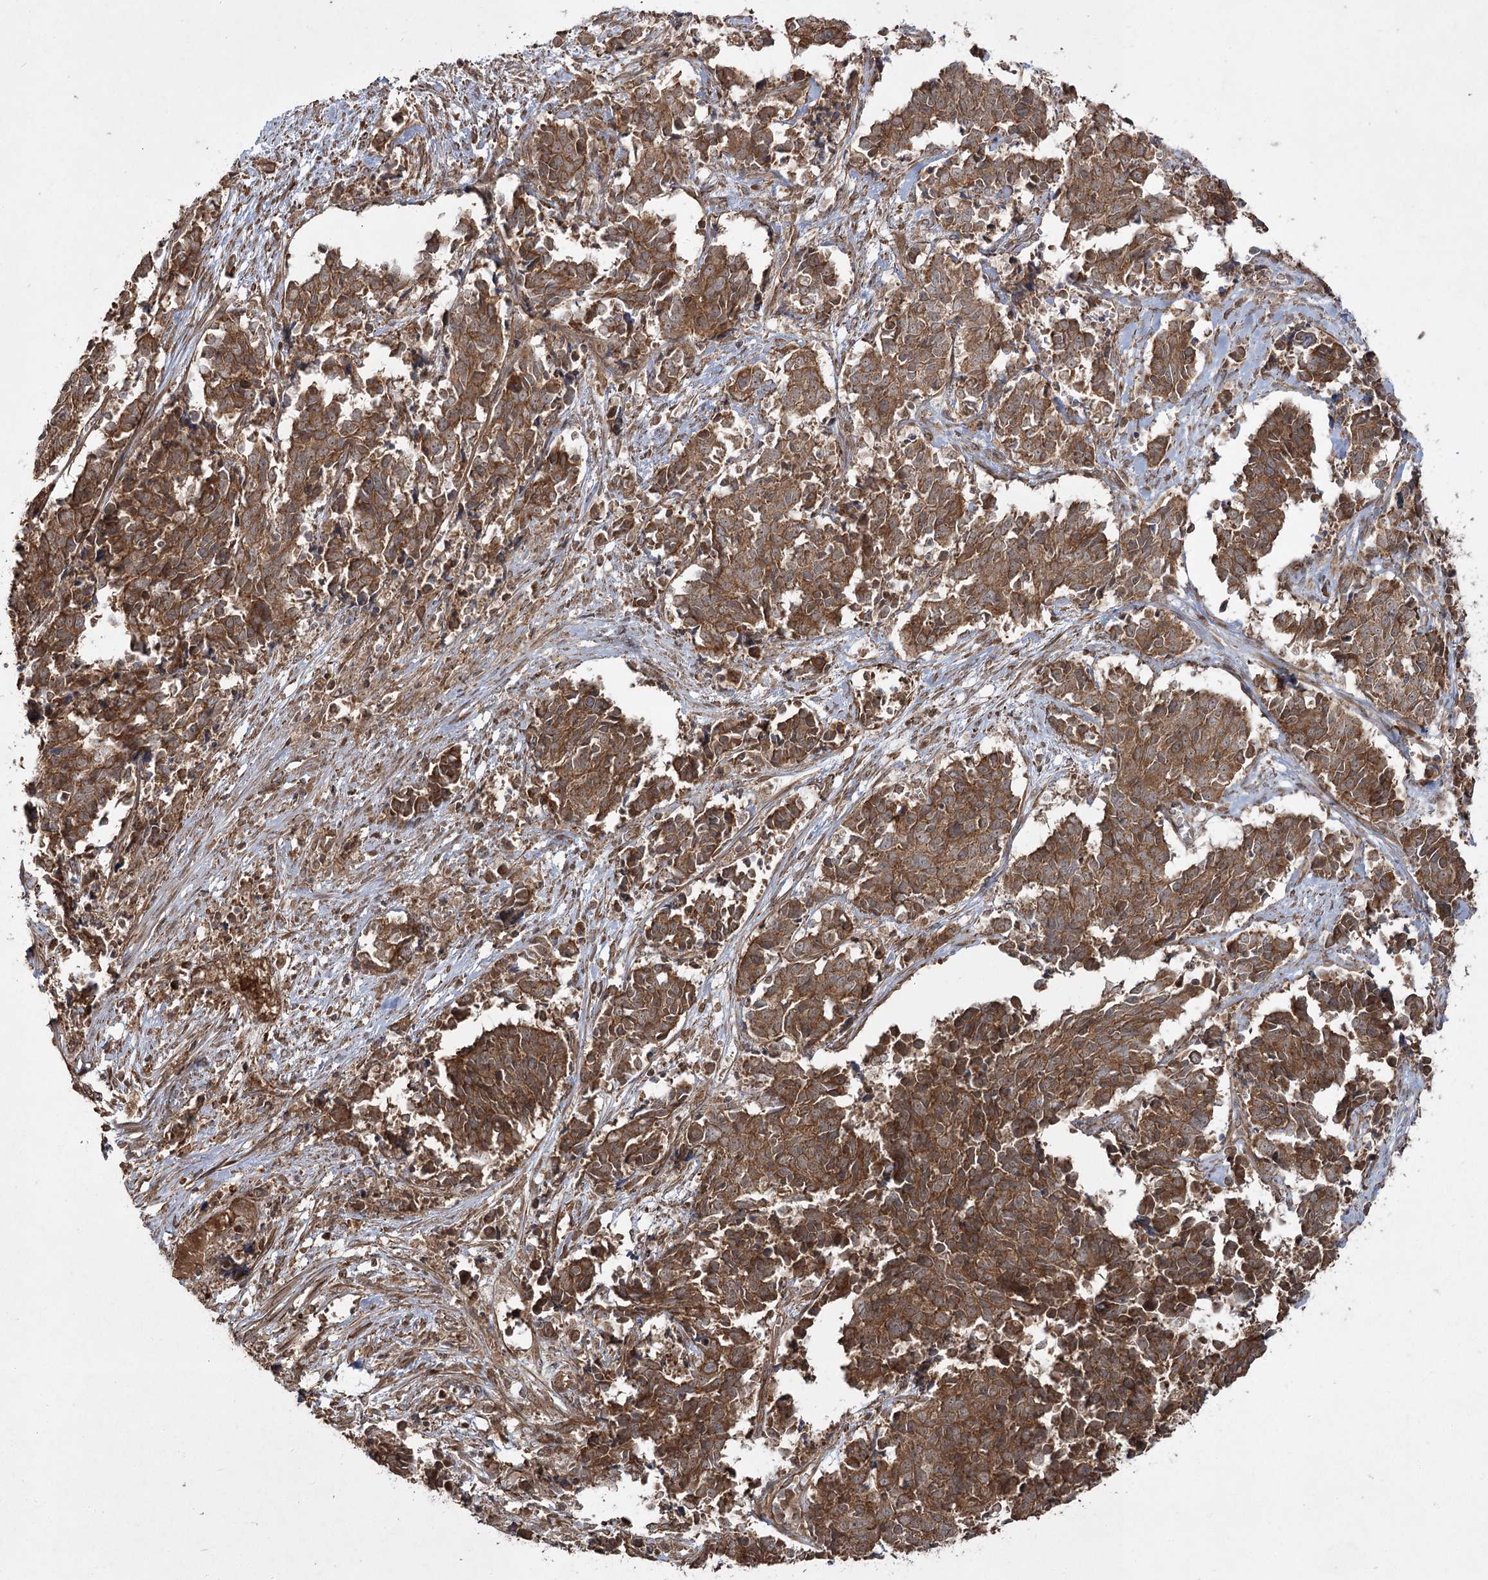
{"staining": {"intensity": "strong", "quantity": ">75%", "location": "cytoplasmic/membranous"}, "tissue": "cervical cancer", "cell_type": "Tumor cells", "image_type": "cancer", "snomed": [{"axis": "morphology", "description": "Normal tissue, NOS"}, {"axis": "morphology", "description": "Squamous cell carcinoma, NOS"}, {"axis": "topography", "description": "Cervix"}], "caption": "Immunohistochemistry (DAB) staining of cervical cancer (squamous cell carcinoma) reveals strong cytoplasmic/membranous protein expression in approximately >75% of tumor cells. (Stains: DAB (3,3'-diaminobenzidine) in brown, nuclei in blue, Microscopy: brightfield microscopy at high magnification).", "gene": "CPLANE1", "patient": {"sex": "female", "age": 35}}